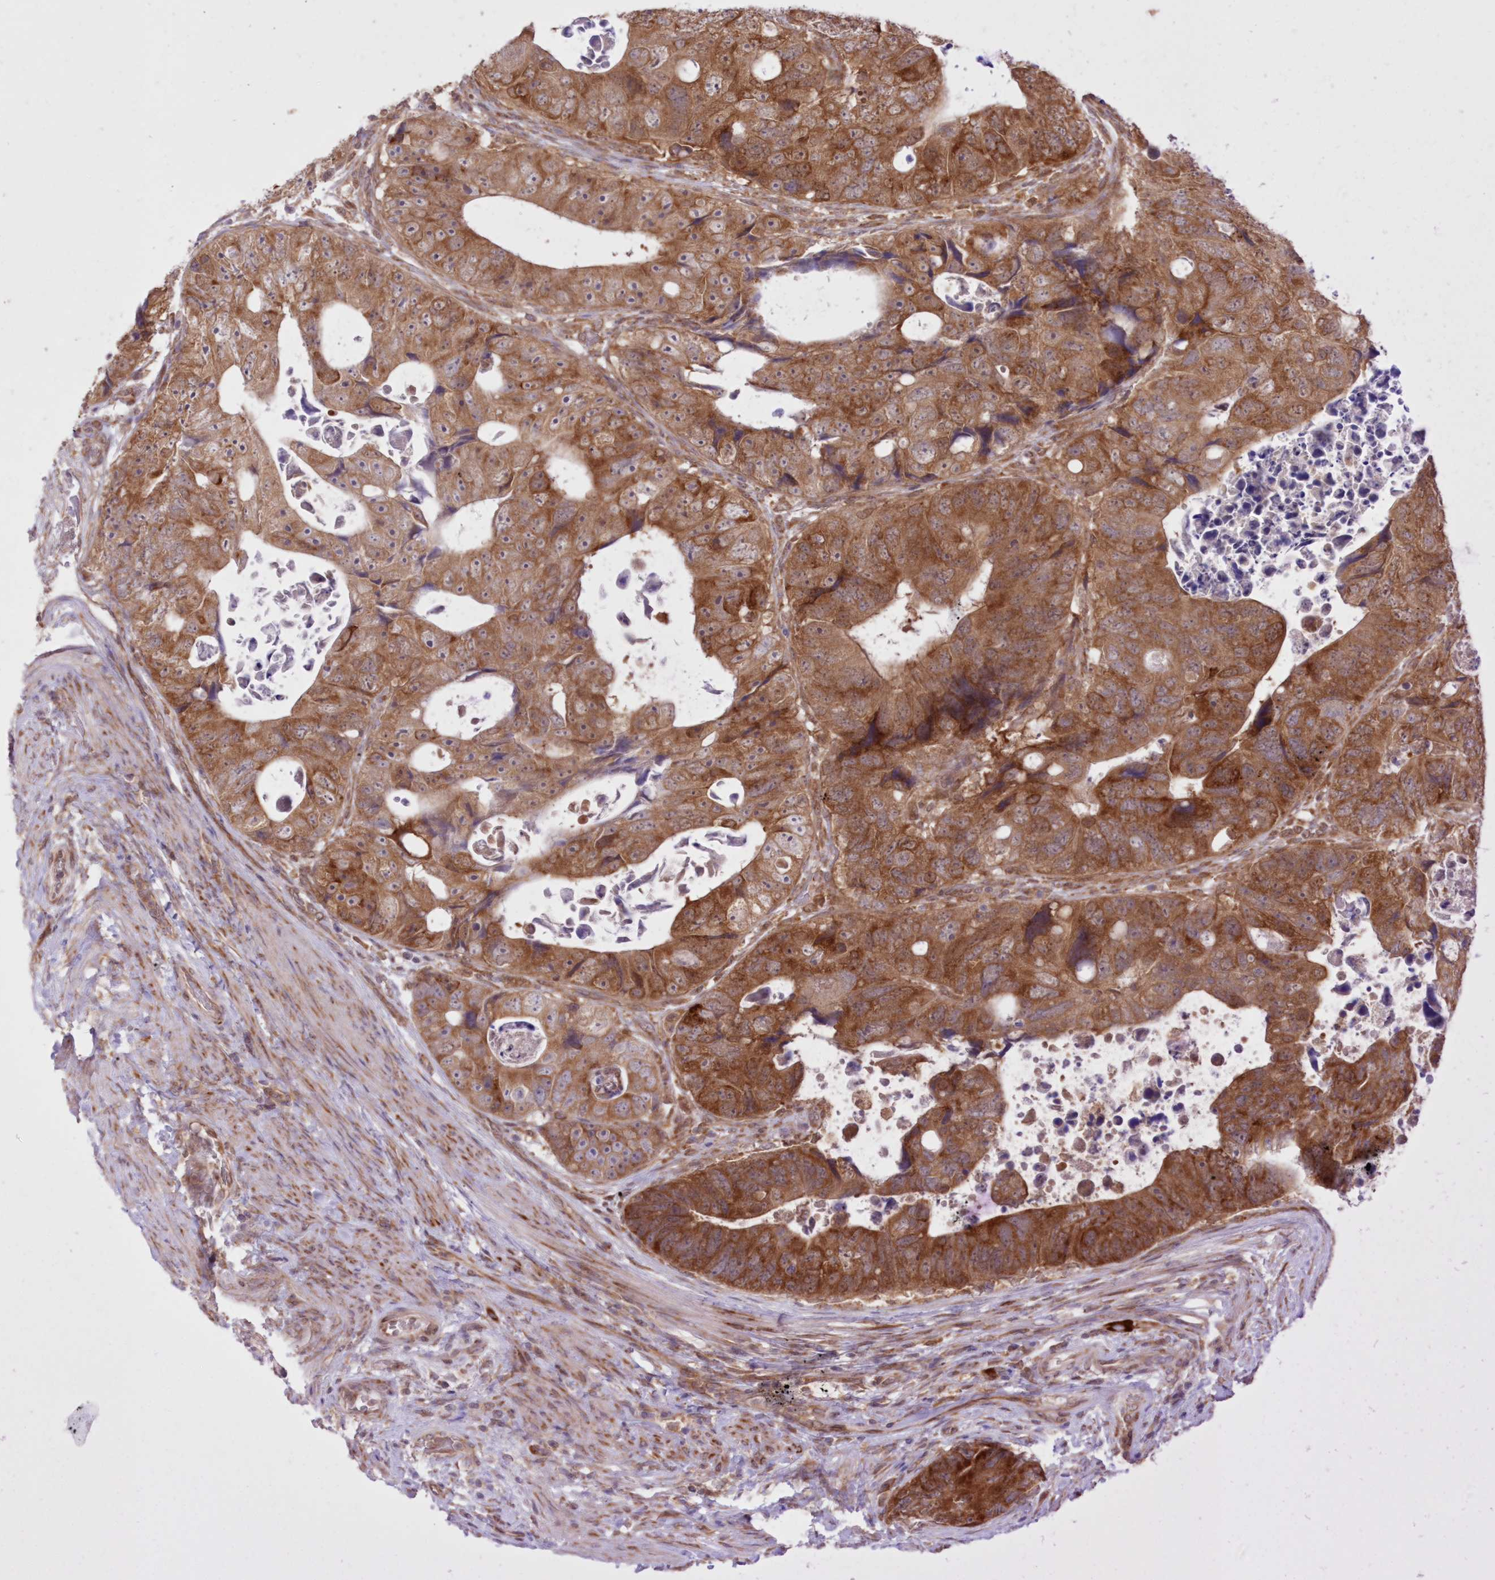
{"staining": {"intensity": "strong", "quantity": ">75%", "location": "cytoplasmic/membranous"}, "tissue": "colorectal cancer", "cell_type": "Tumor cells", "image_type": "cancer", "snomed": [{"axis": "morphology", "description": "Adenocarcinoma, NOS"}, {"axis": "topography", "description": "Rectum"}], "caption": "Colorectal adenocarcinoma stained with immunohistochemistry (IHC) reveals strong cytoplasmic/membranous staining in about >75% of tumor cells.", "gene": "RNPEP", "patient": {"sex": "male", "age": 59}}